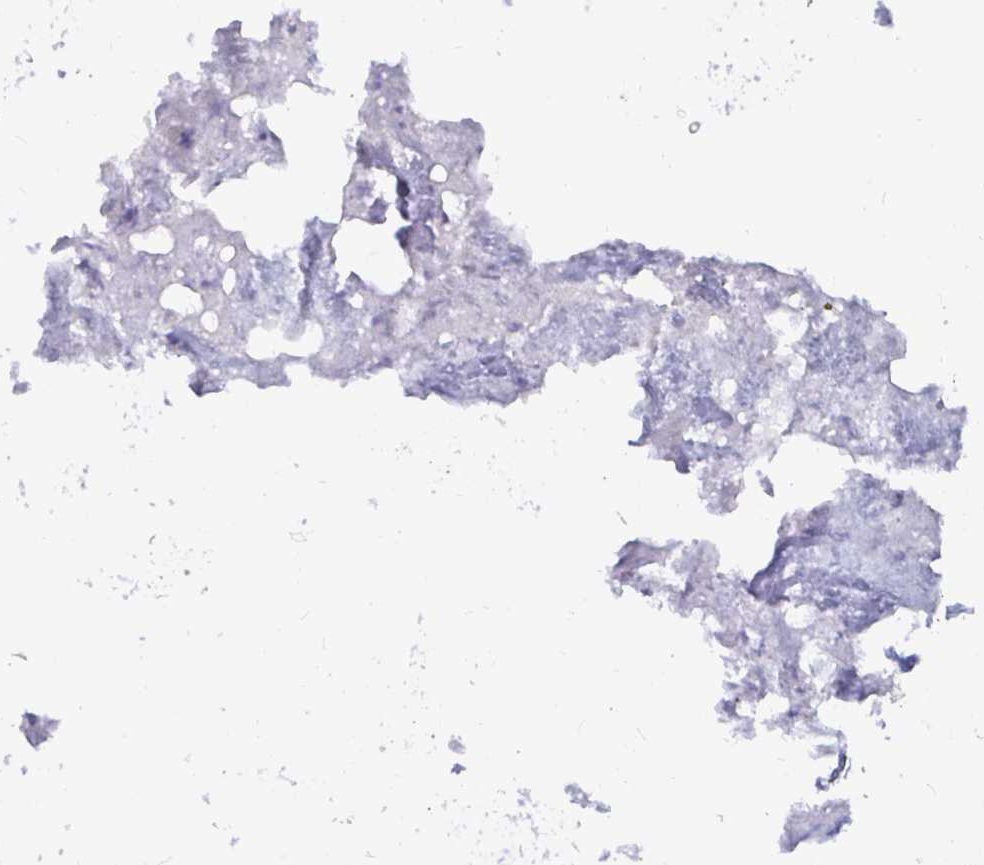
{"staining": {"intensity": "strong", "quantity": "<25%", "location": "cytoplasmic/membranous"}, "tissue": "bone marrow", "cell_type": "Hematopoietic cells", "image_type": "normal", "snomed": [{"axis": "morphology", "description": "Normal tissue, NOS"}, {"axis": "topography", "description": "Bone marrow"}], "caption": "Brown immunohistochemical staining in benign human bone marrow reveals strong cytoplasmic/membranous expression in about <25% of hematopoietic cells.", "gene": "PKHD1", "patient": {"sex": "male", "age": 54}}